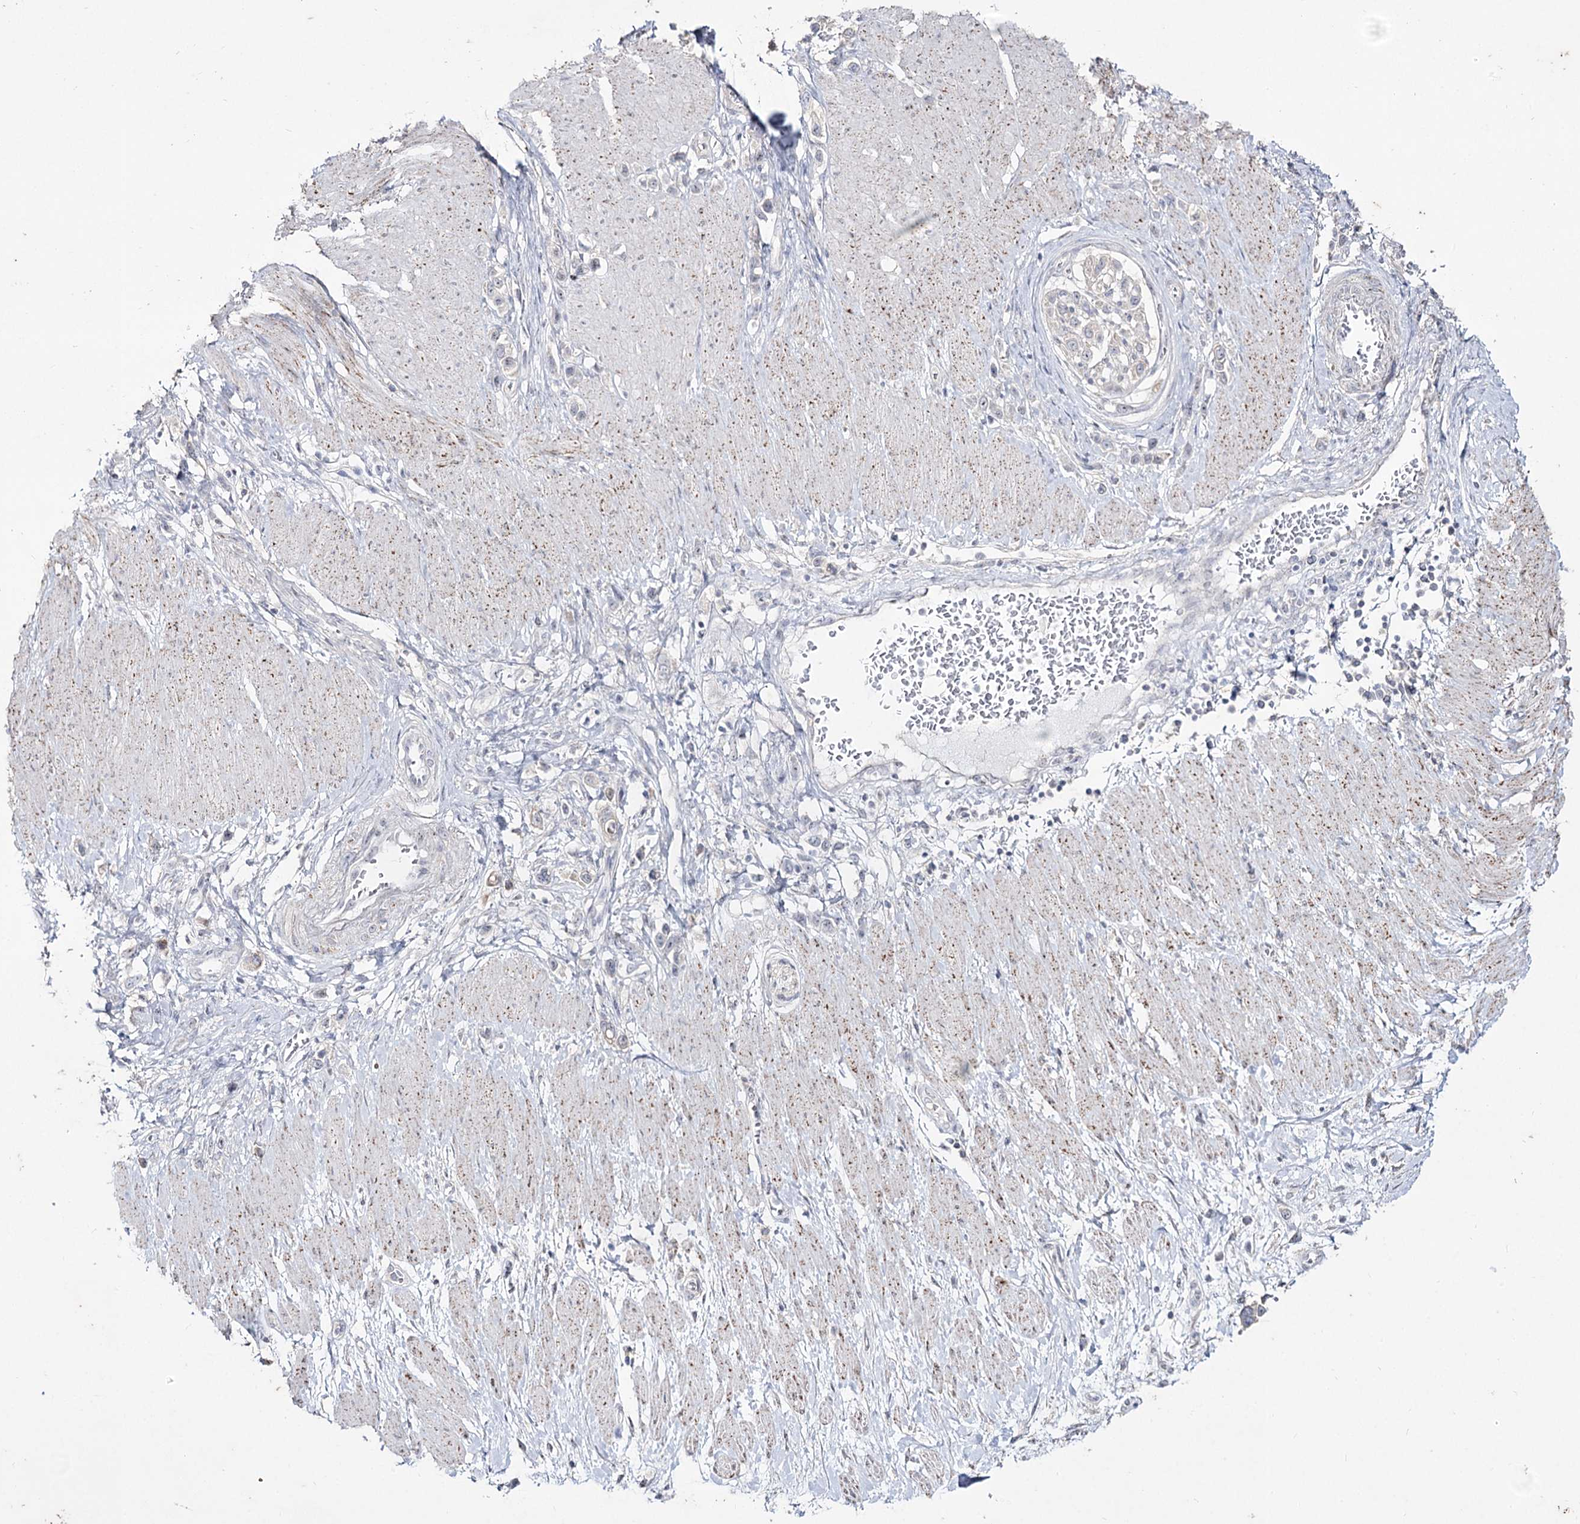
{"staining": {"intensity": "negative", "quantity": "none", "location": "none"}, "tissue": "stomach cancer", "cell_type": "Tumor cells", "image_type": "cancer", "snomed": [{"axis": "morphology", "description": "Normal tissue, NOS"}, {"axis": "morphology", "description": "Adenocarcinoma, NOS"}, {"axis": "topography", "description": "Stomach, upper"}, {"axis": "topography", "description": "Stomach"}], "caption": "An immunohistochemistry (IHC) histopathology image of stomach cancer (adenocarcinoma) is shown. There is no staining in tumor cells of stomach cancer (adenocarcinoma). The staining is performed using DAB brown chromogen with nuclei counter-stained in using hematoxylin.", "gene": "DDX50", "patient": {"sex": "female", "age": 65}}